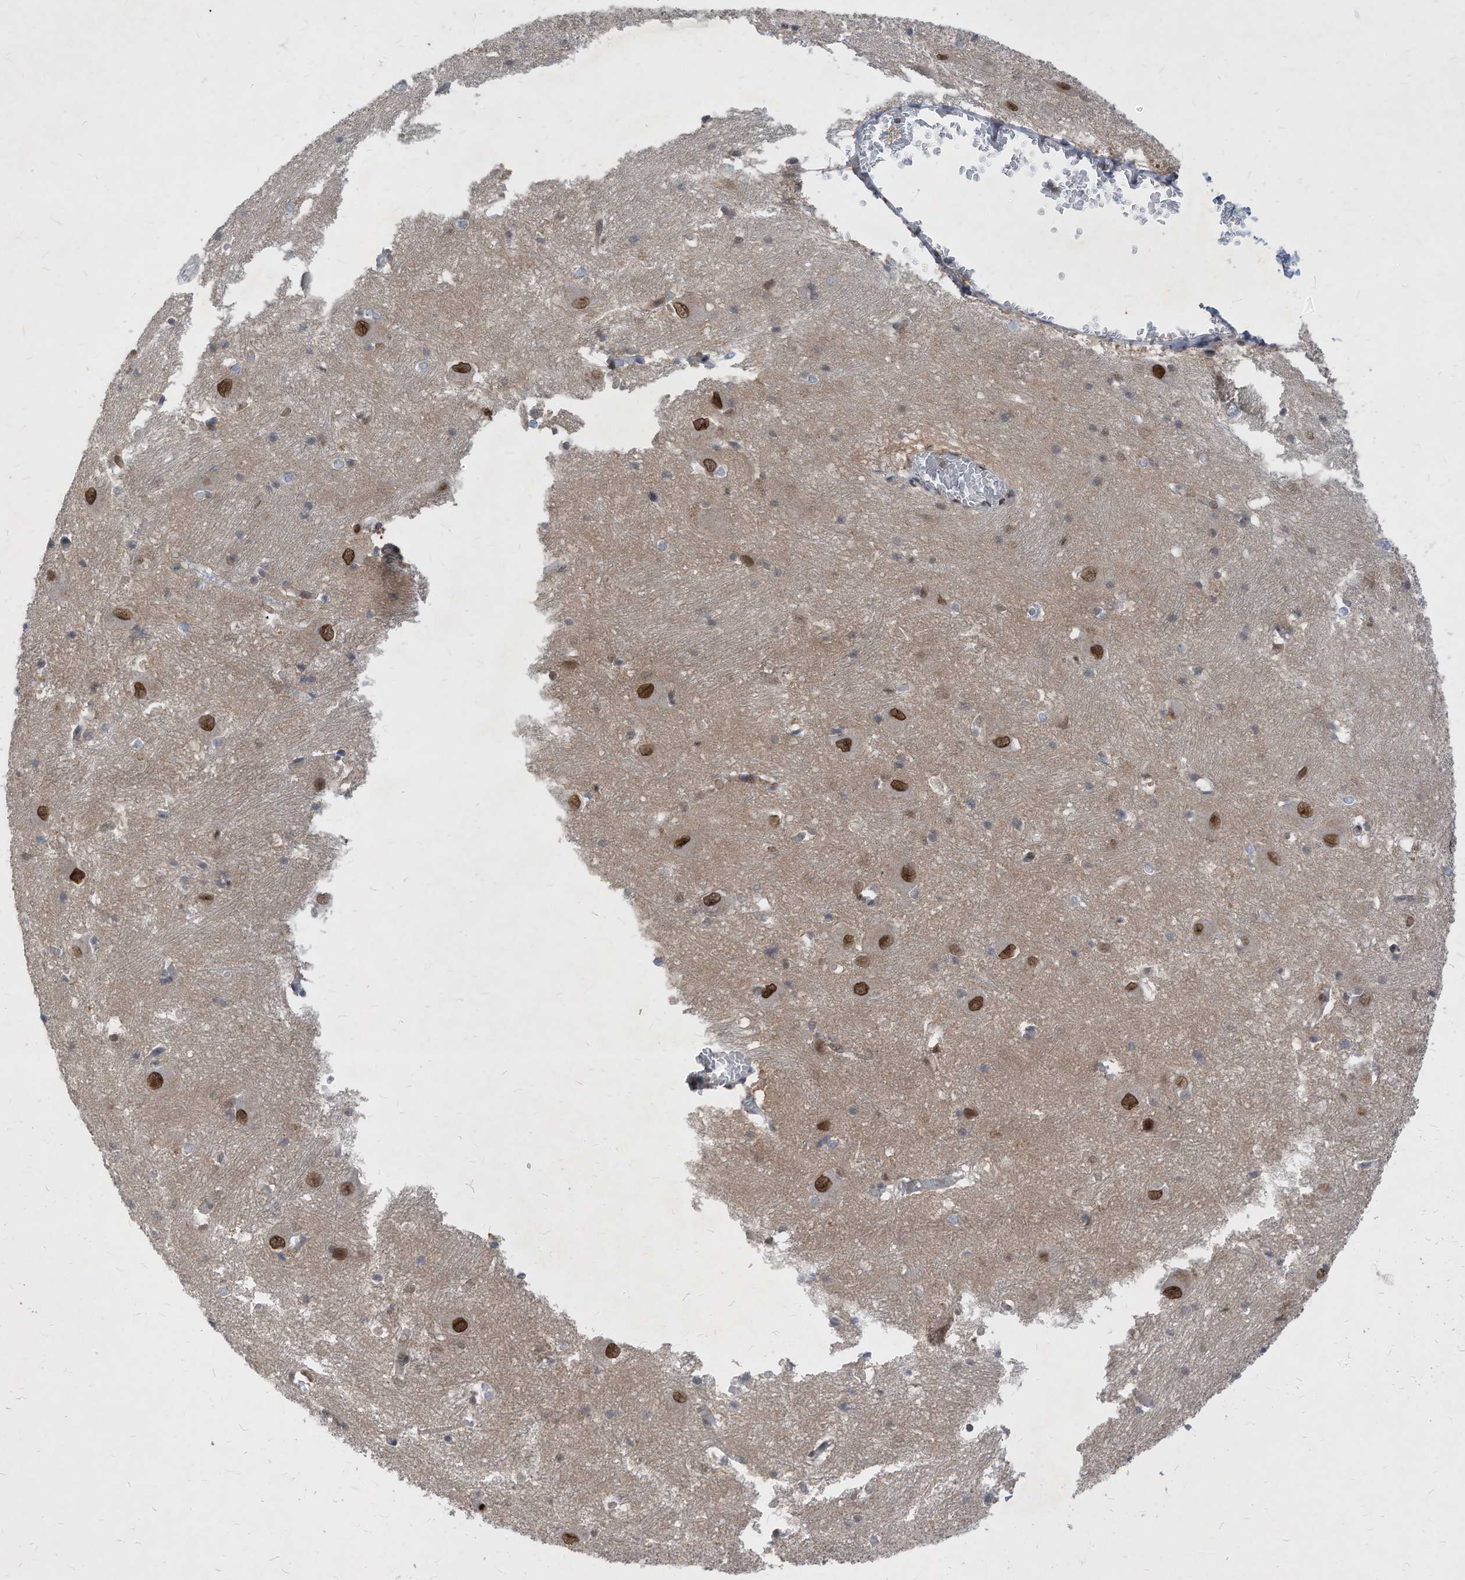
{"staining": {"intensity": "moderate", "quantity": "<25%", "location": "nuclear"}, "tissue": "caudate", "cell_type": "Glial cells", "image_type": "normal", "snomed": [{"axis": "morphology", "description": "Normal tissue, NOS"}, {"axis": "topography", "description": "Lateral ventricle wall"}], "caption": "High-power microscopy captured an immunohistochemistry photomicrograph of benign caudate, revealing moderate nuclear staining in approximately <25% of glial cells. The staining was performed using DAB to visualize the protein expression in brown, while the nuclei were stained in blue with hematoxylin (Magnification: 20x).", "gene": "KPNB1", "patient": {"sex": "male", "age": 37}}